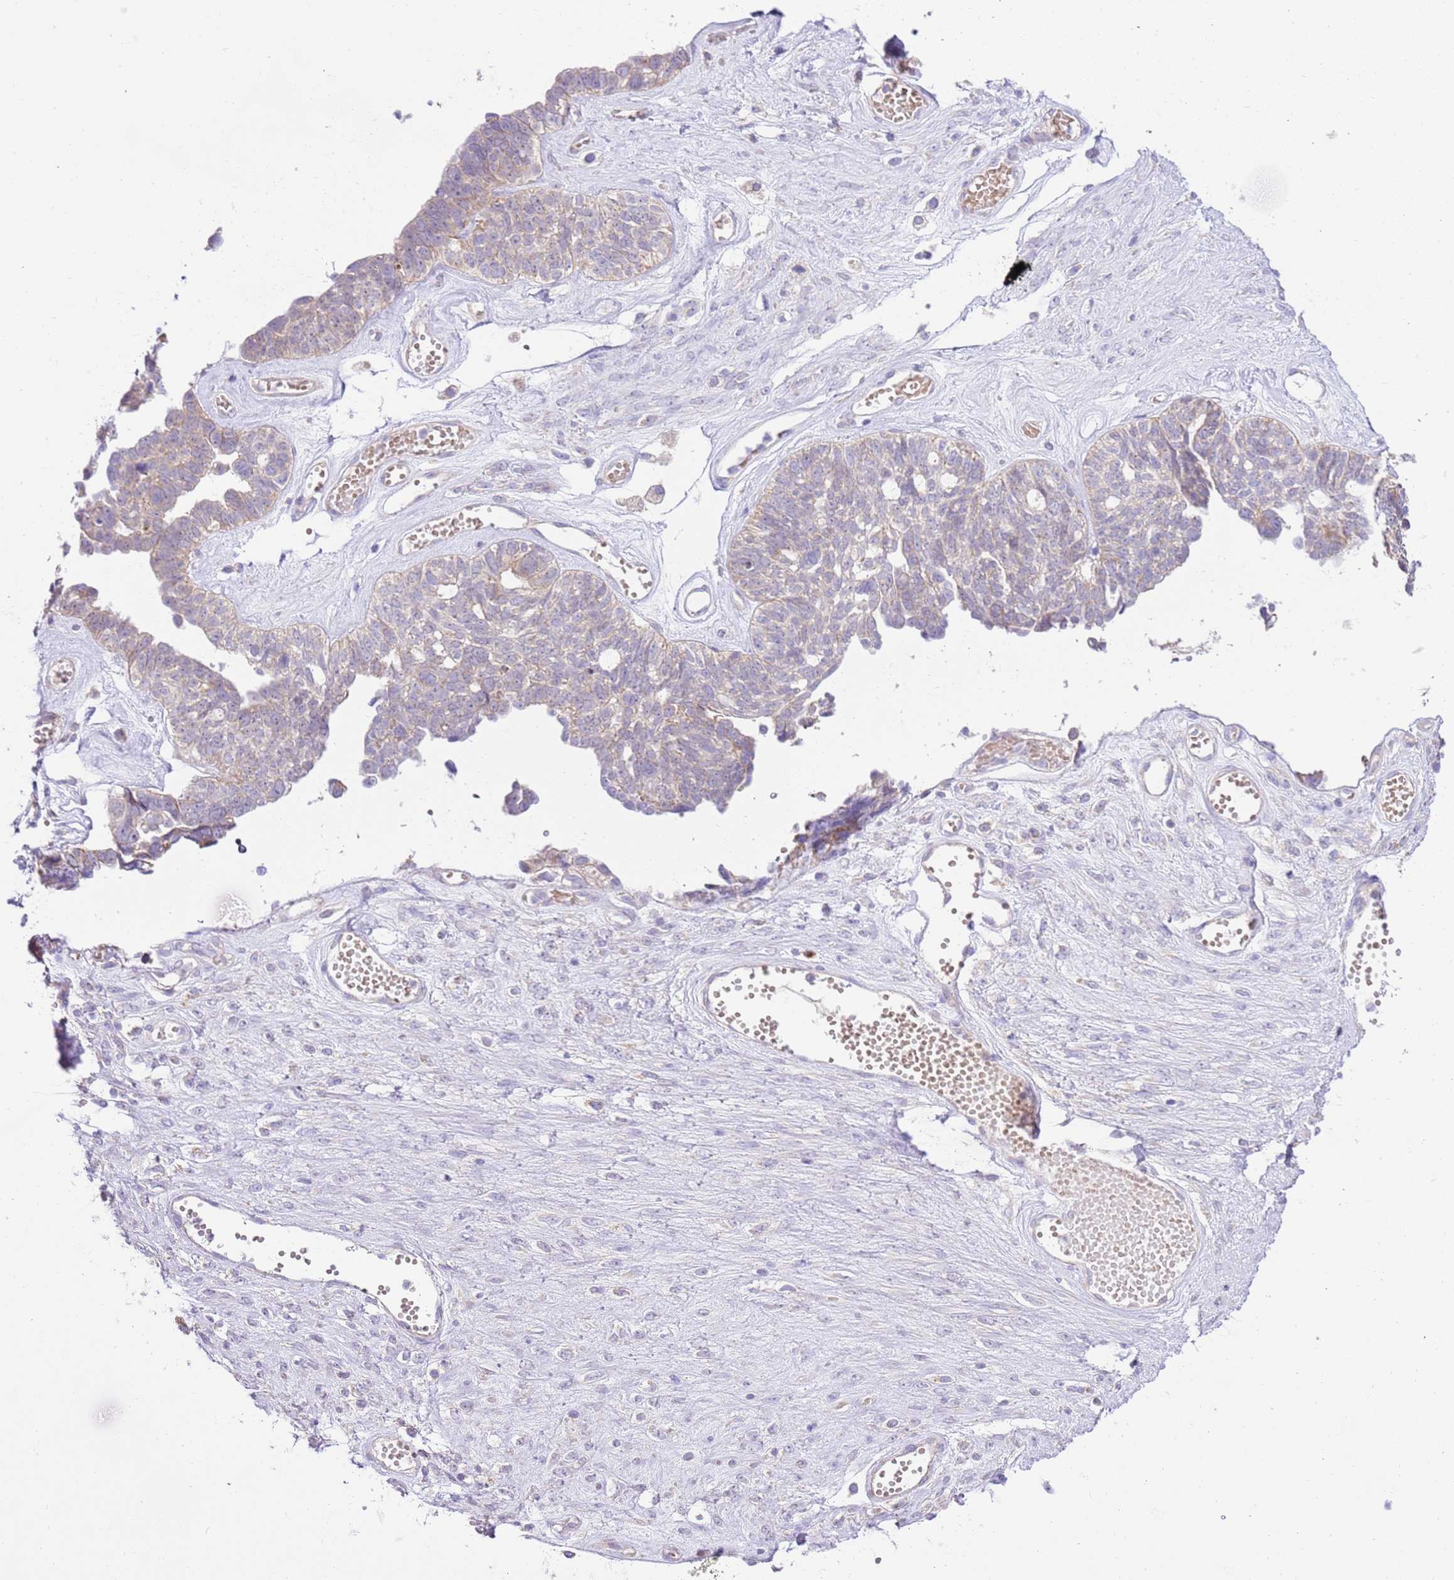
{"staining": {"intensity": "weak", "quantity": "<25%", "location": "cytoplasmic/membranous"}, "tissue": "ovarian cancer", "cell_type": "Tumor cells", "image_type": "cancer", "snomed": [{"axis": "morphology", "description": "Cystadenocarcinoma, serous, NOS"}, {"axis": "topography", "description": "Ovary"}], "caption": "High magnification brightfield microscopy of serous cystadenocarcinoma (ovarian) stained with DAB (3,3'-diaminobenzidine) (brown) and counterstained with hematoxylin (blue): tumor cells show no significant expression.", "gene": "SPATA2L", "patient": {"sex": "female", "age": 79}}